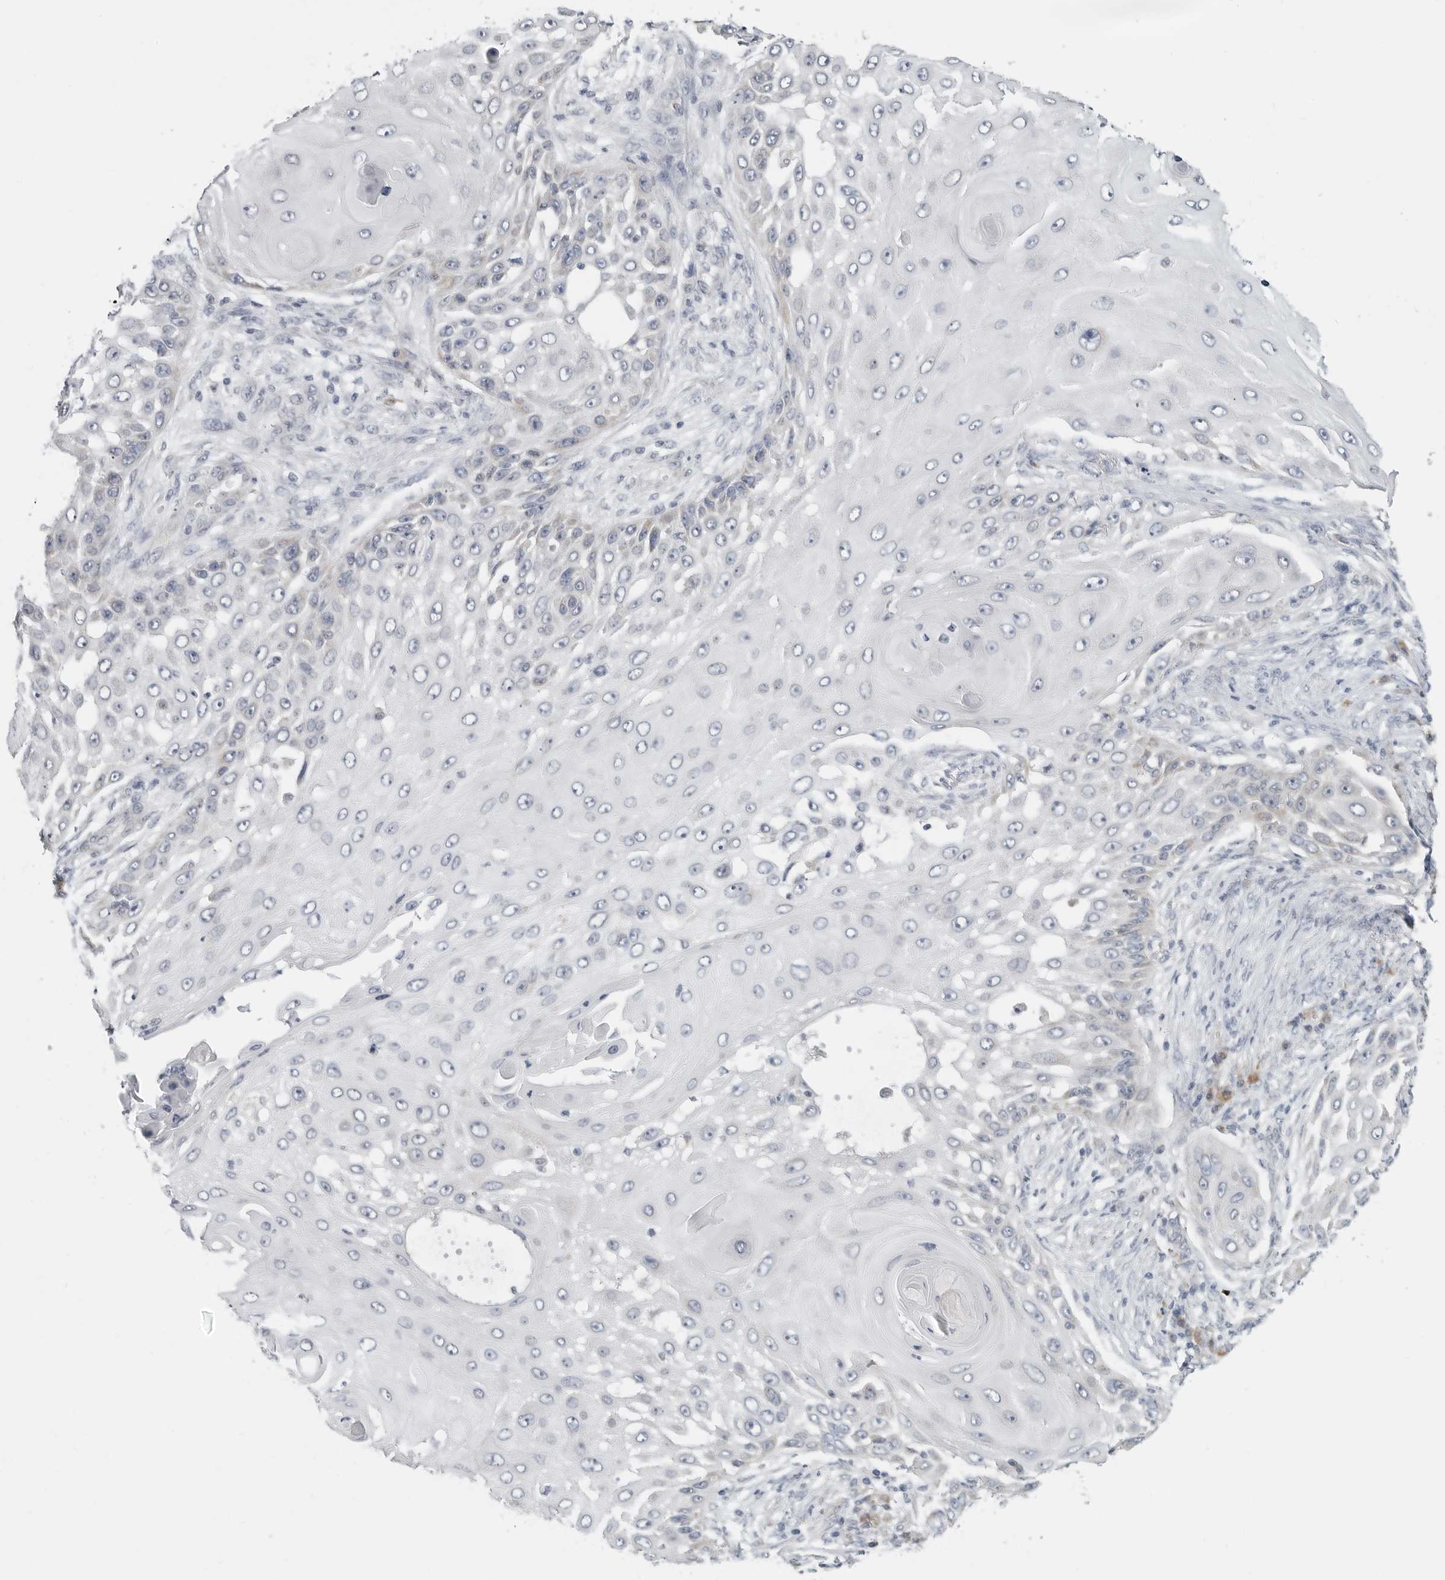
{"staining": {"intensity": "negative", "quantity": "none", "location": "none"}, "tissue": "skin cancer", "cell_type": "Tumor cells", "image_type": "cancer", "snomed": [{"axis": "morphology", "description": "Squamous cell carcinoma, NOS"}, {"axis": "topography", "description": "Skin"}], "caption": "Tumor cells show no significant protein expression in skin squamous cell carcinoma.", "gene": "IL12RB2", "patient": {"sex": "female", "age": 44}}